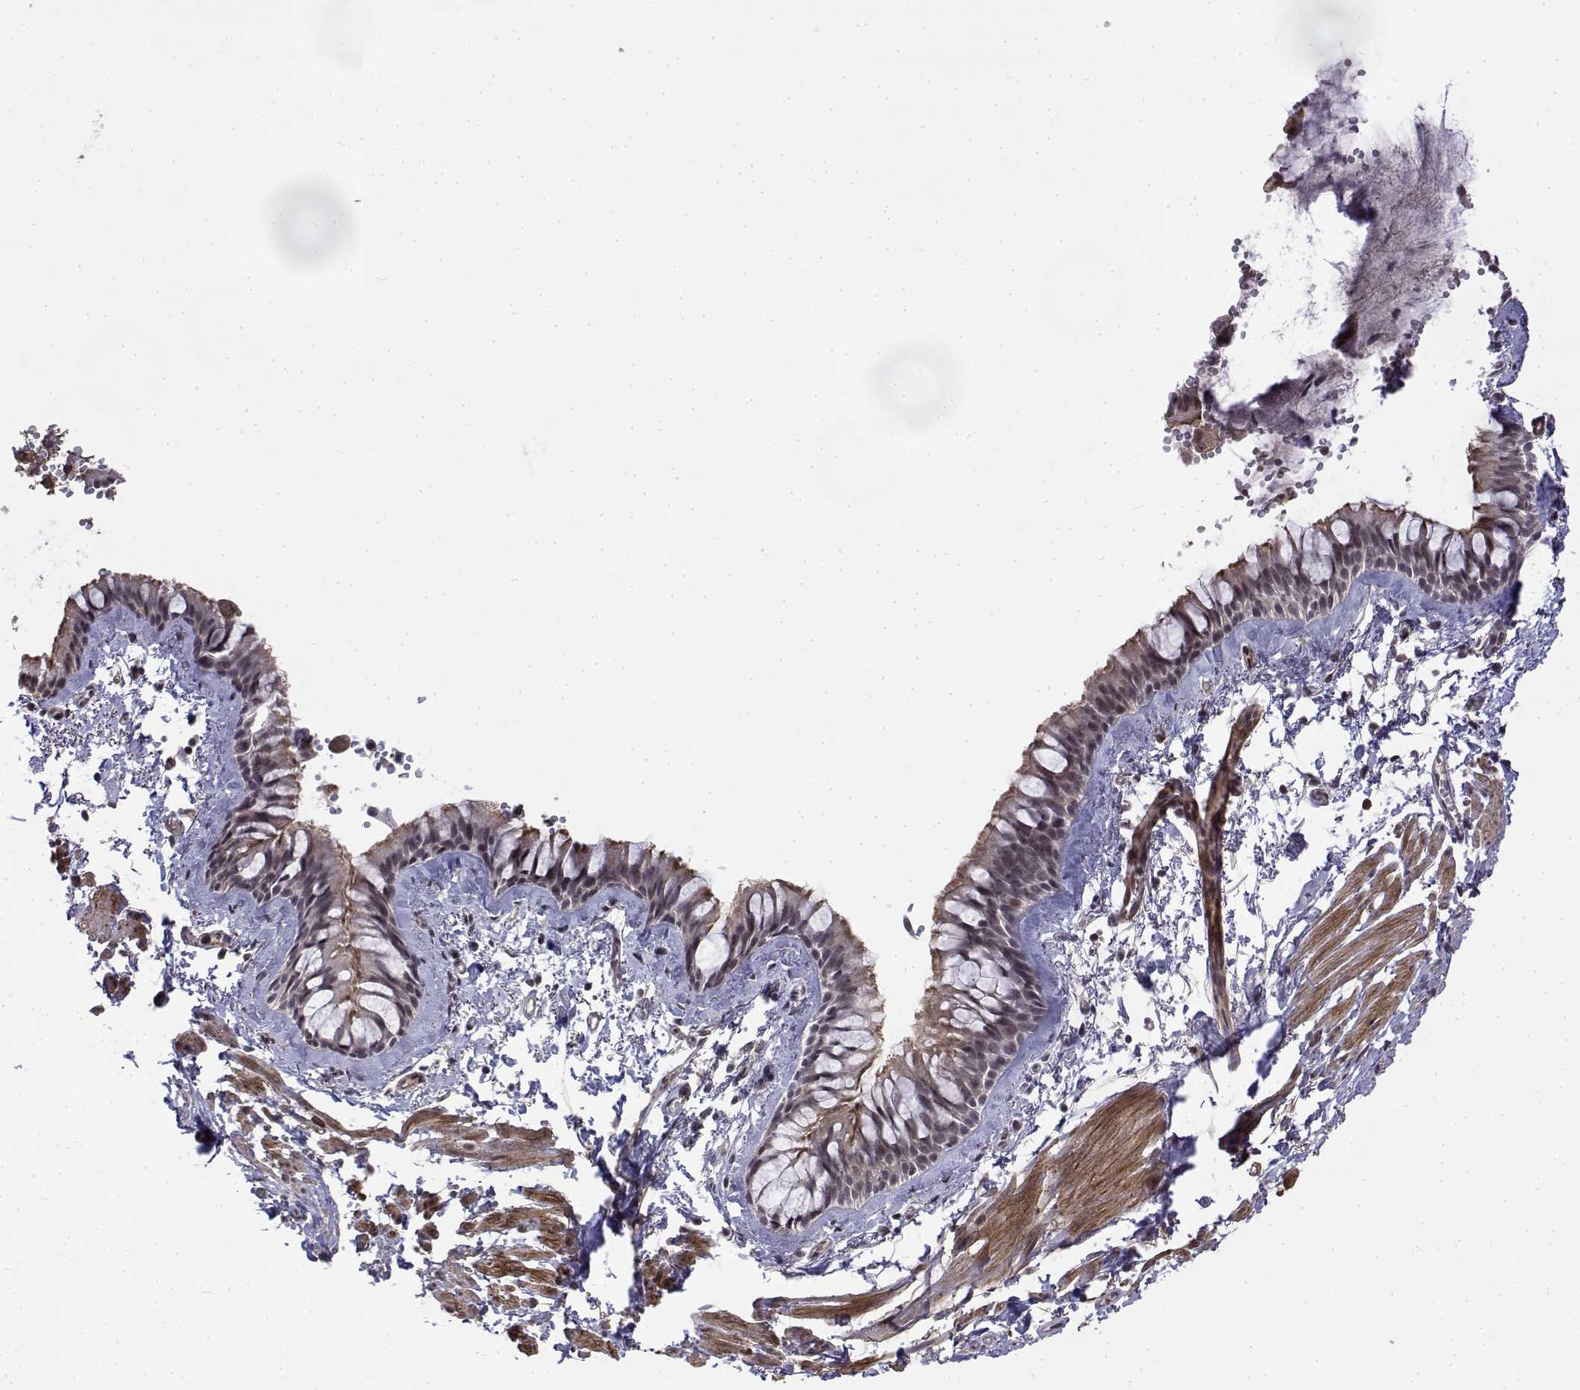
{"staining": {"intensity": "moderate", "quantity": "25%-75%", "location": "cytoplasmic/membranous,nuclear"}, "tissue": "bronchus", "cell_type": "Respiratory epithelial cells", "image_type": "normal", "snomed": [{"axis": "morphology", "description": "Normal tissue, NOS"}, {"axis": "topography", "description": "Bronchus"}], "caption": "High-power microscopy captured an IHC histopathology image of normal bronchus, revealing moderate cytoplasmic/membranous,nuclear positivity in approximately 25%-75% of respiratory epithelial cells.", "gene": "ITGA7", "patient": {"sex": "female", "age": 59}}